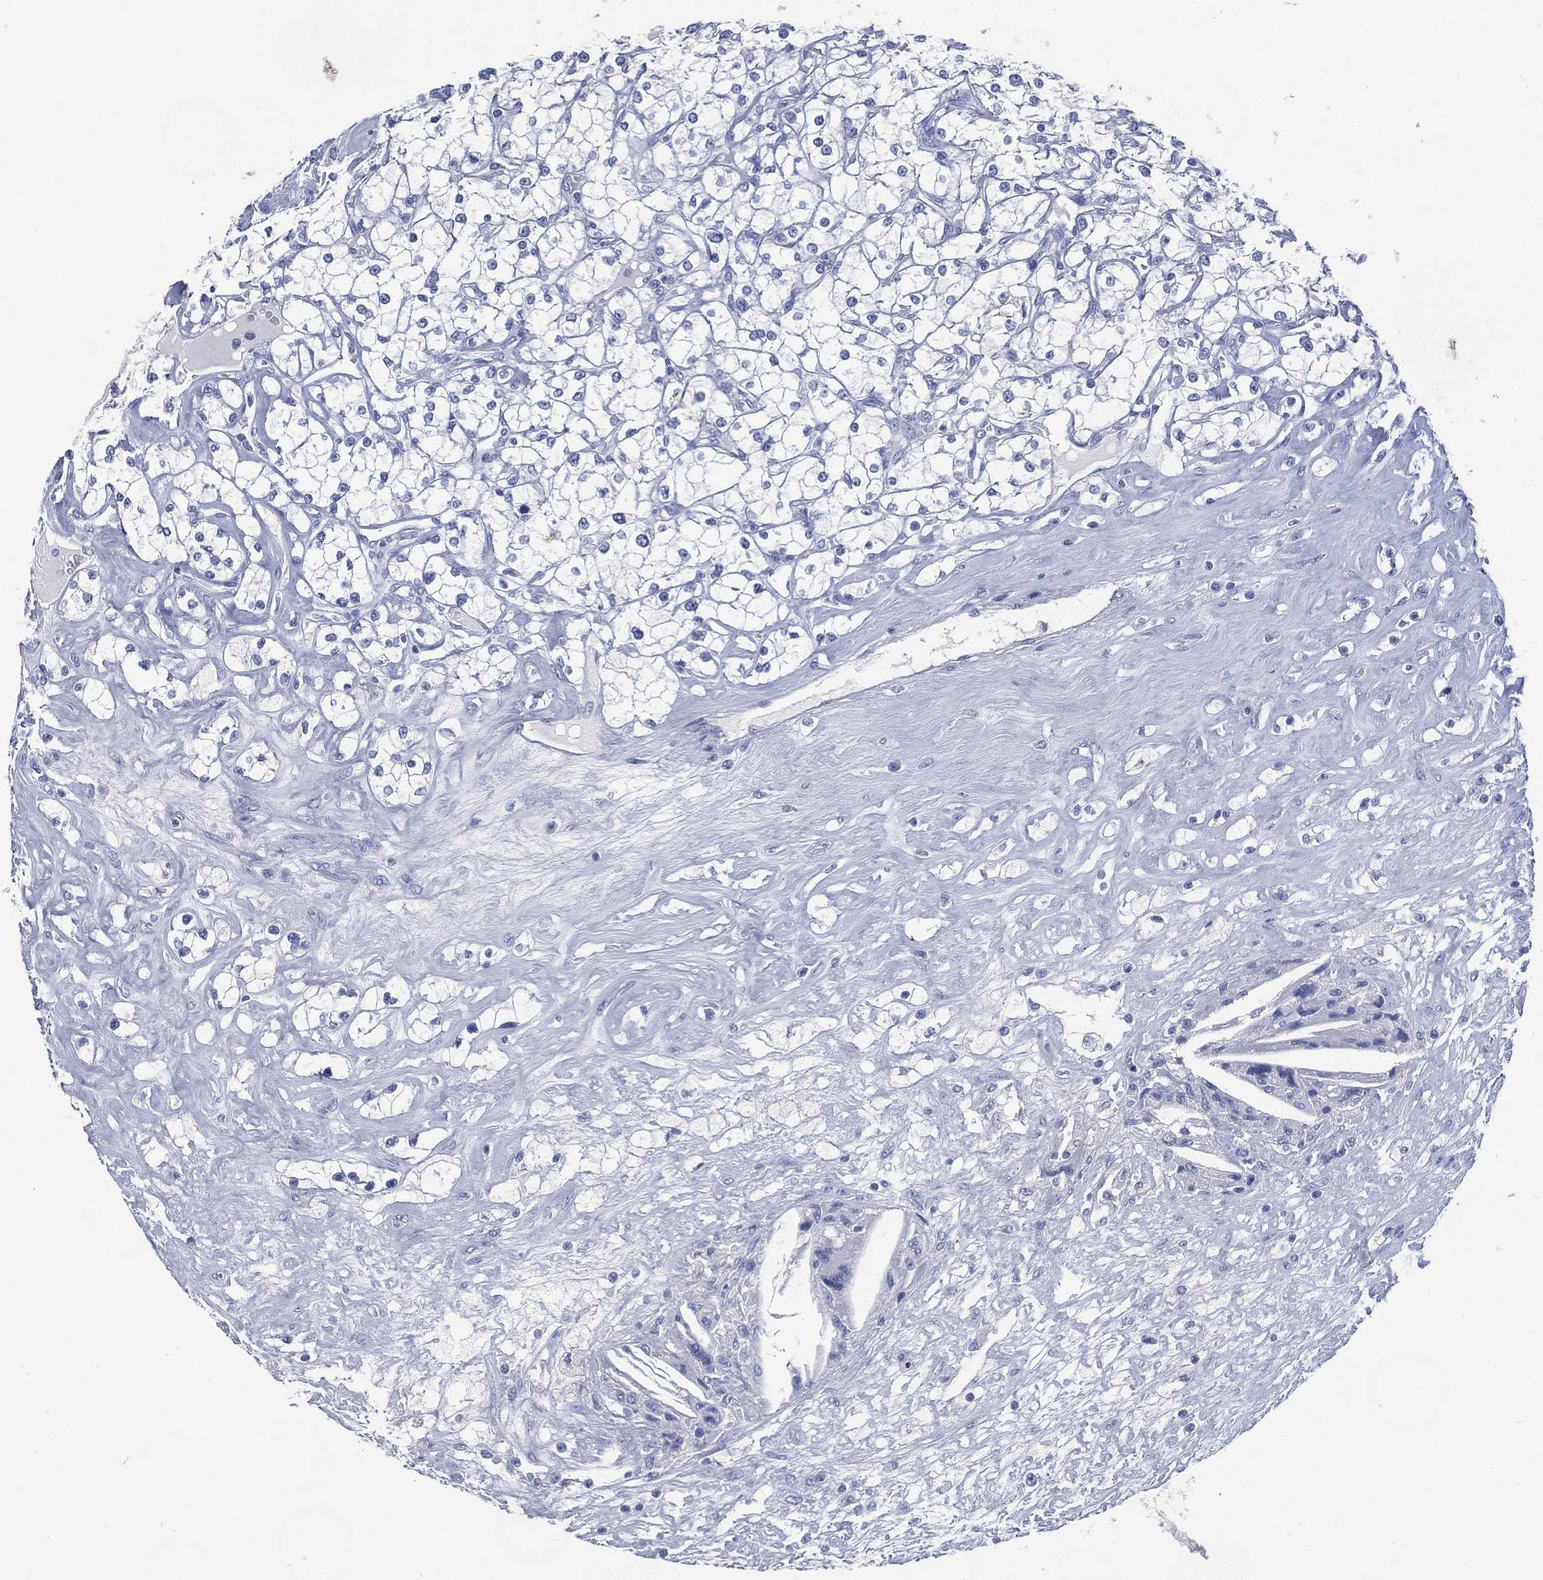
{"staining": {"intensity": "negative", "quantity": "none", "location": "none"}, "tissue": "renal cancer", "cell_type": "Tumor cells", "image_type": "cancer", "snomed": [{"axis": "morphology", "description": "Adenocarcinoma, NOS"}, {"axis": "topography", "description": "Kidney"}], "caption": "A high-resolution photomicrograph shows immunohistochemistry staining of adenocarcinoma (renal), which demonstrates no significant expression in tumor cells.", "gene": "FMO1", "patient": {"sex": "male", "age": 67}}